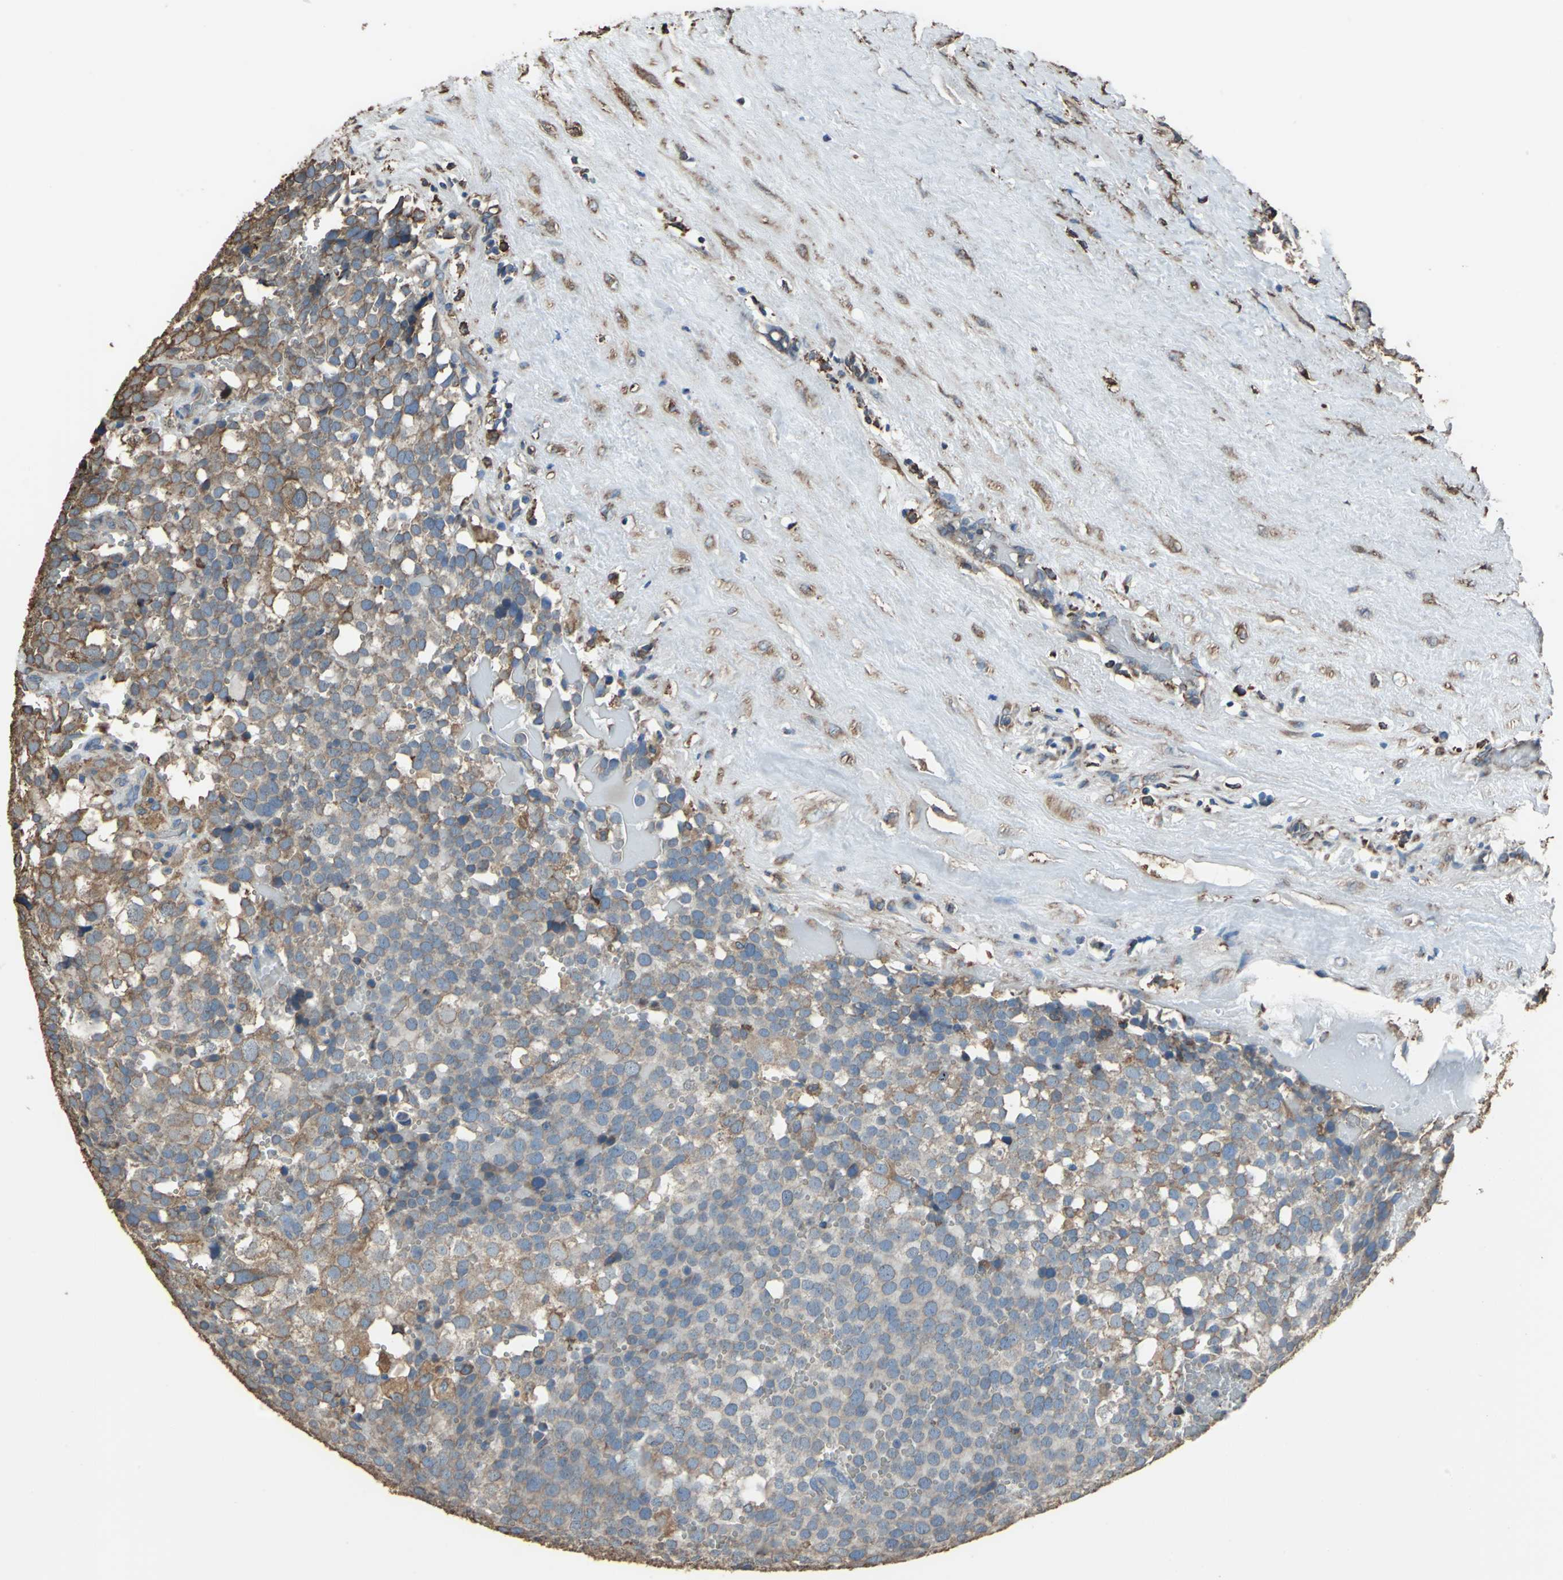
{"staining": {"intensity": "moderate", "quantity": ">75%", "location": "cytoplasmic/membranous"}, "tissue": "testis cancer", "cell_type": "Tumor cells", "image_type": "cancer", "snomed": [{"axis": "morphology", "description": "Seminoma, NOS"}, {"axis": "topography", "description": "Testis"}], "caption": "The histopathology image demonstrates staining of testis cancer, revealing moderate cytoplasmic/membranous protein positivity (brown color) within tumor cells.", "gene": "GPANK1", "patient": {"sex": "male", "age": 71}}